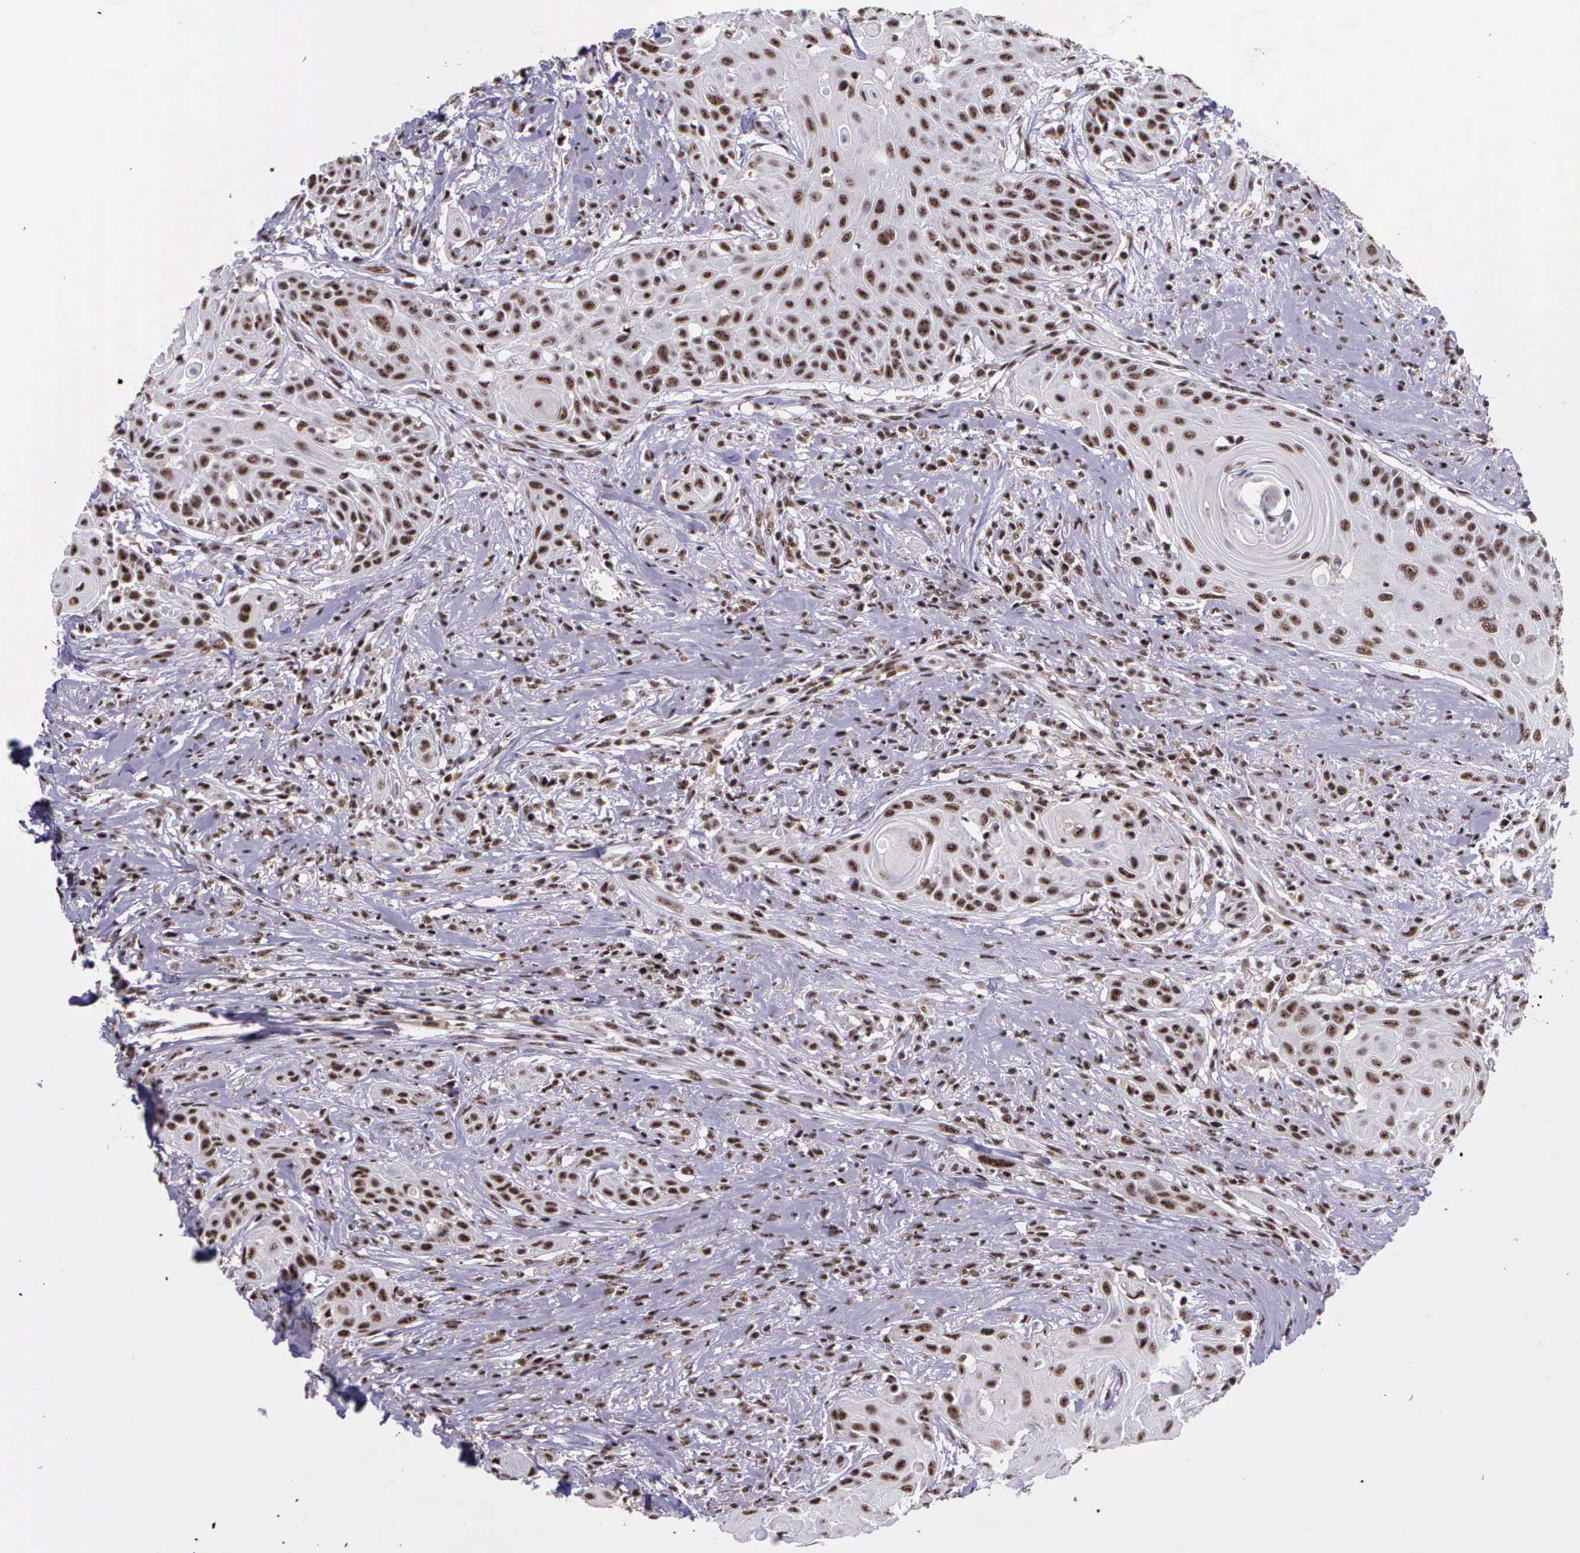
{"staining": {"intensity": "weak", "quantity": ">75%", "location": "nuclear"}, "tissue": "head and neck cancer", "cell_type": "Tumor cells", "image_type": "cancer", "snomed": [{"axis": "morphology", "description": "Squamous cell carcinoma, NOS"}, {"axis": "morphology", "description": "Squamous cell carcinoma, metastatic, NOS"}, {"axis": "topography", "description": "Lymph node"}, {"axis": "topography", "description": "Salivary gland"}, {"axis": "topography", "description": "Head-Neck"}], "caption": "Immunohistochemical staining of head and neck metastatic squamous cell carcinoma shows weak nuclear protein staining in about >75% of tumor cells. (Brightfield microscopy of DAB IHC at high magnification).", "gene": "FAM47A", "patient": {"sex": "female", "age": 74}}